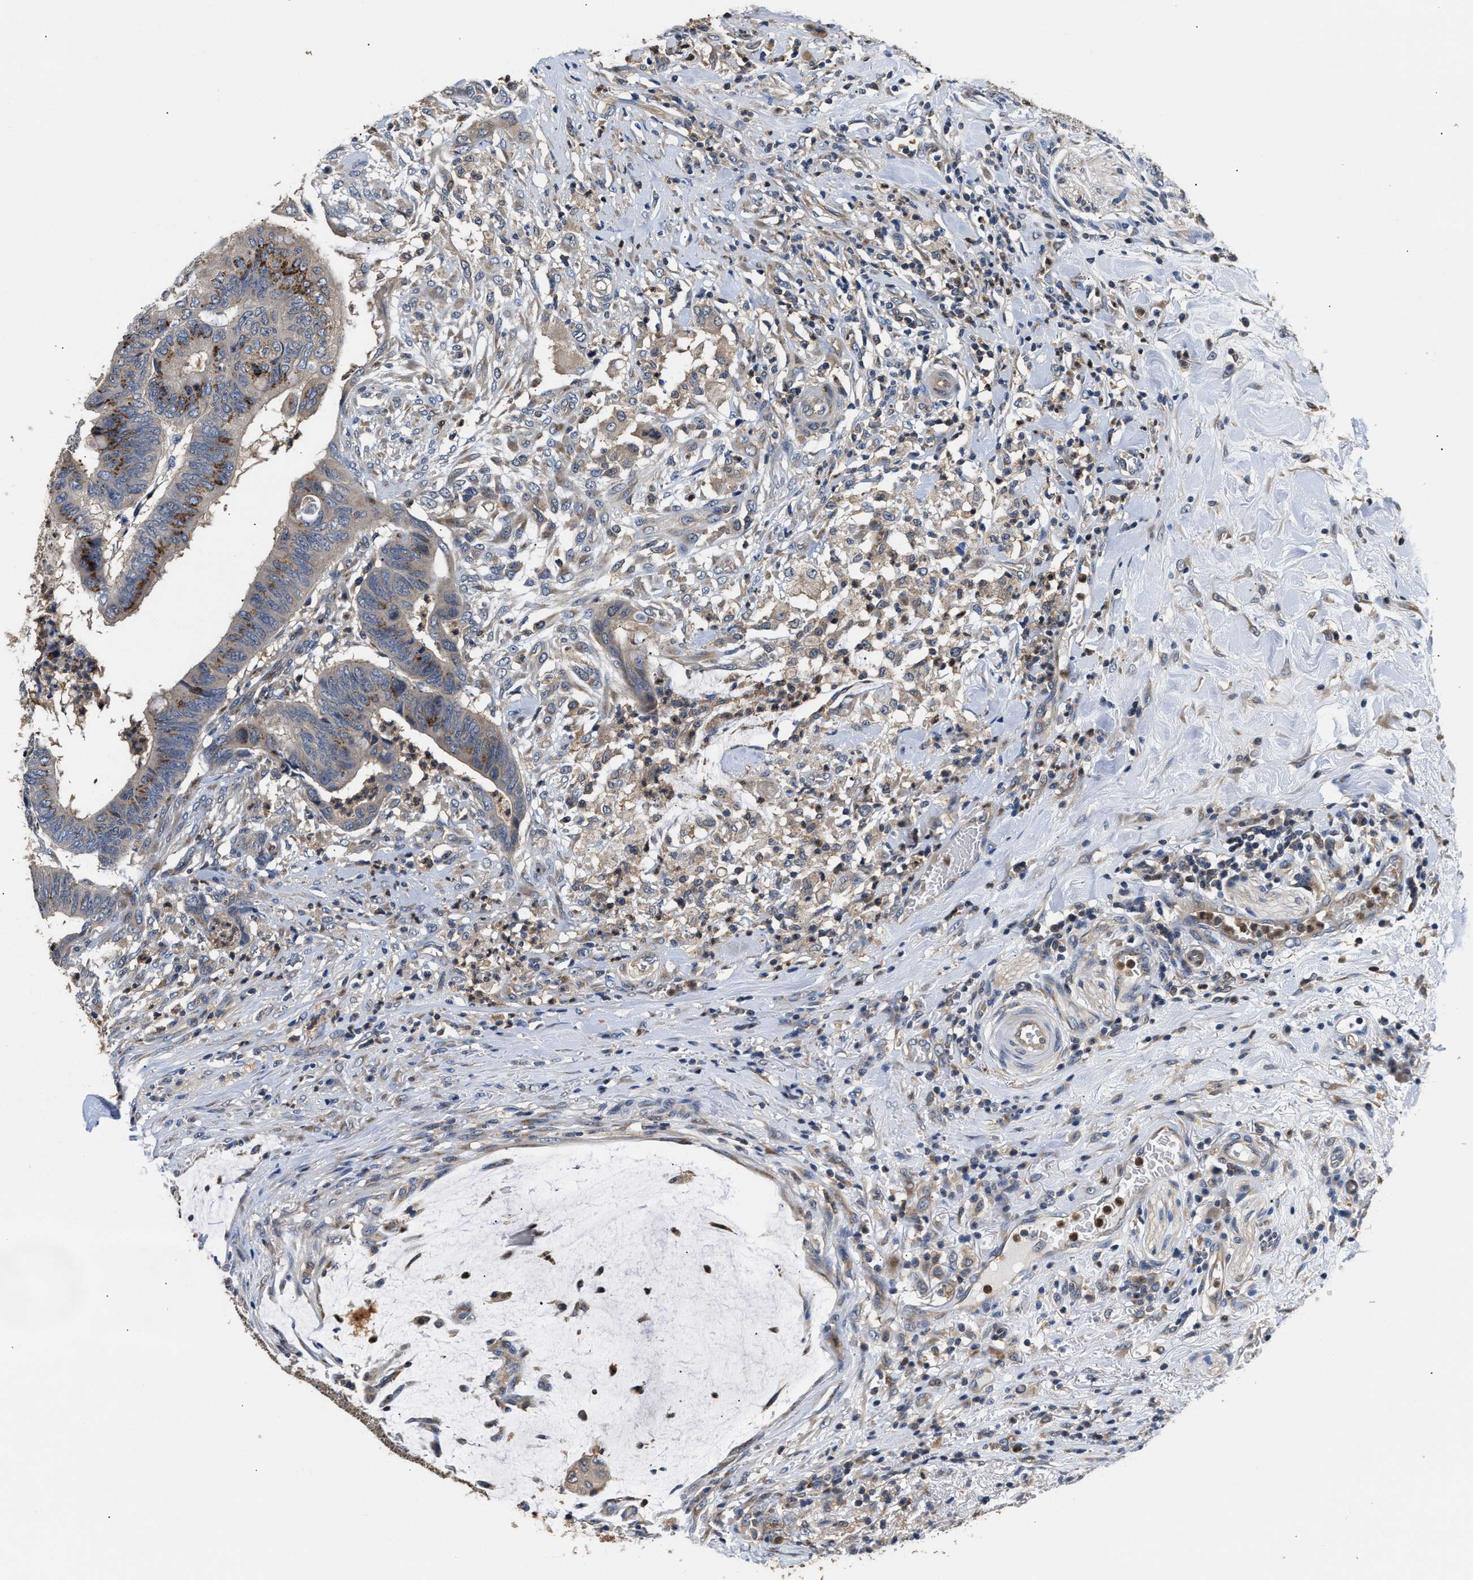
{"staining": {"intensity": "moderate", "quantity": "25%-75%", "location": "cytoplasmic/membranous"}, "tissue": "colorectal cancer", "cell_type": "Tumor cells", "image_type": "cancer", "snomed": [{"axis": "morphology", "description": "Normal tissue, NOS"}, {"axis": "morphology", "description": "Adenocarcinoma, NOS"}, {"axis": "topography", "description": "Rectum"}, {"axis": "topography", "description": "Peripheral nerve tissue"}], "caption": "Human colorectal cancer (adenocarcinoma) stained for a protein (brown) exhibits moderate cytoplasmic/membranous positive positivity in approximately 25%-75% of tumor cells.", "gene": "CHUK", "patient": {"sex": "male", "age": 92}}